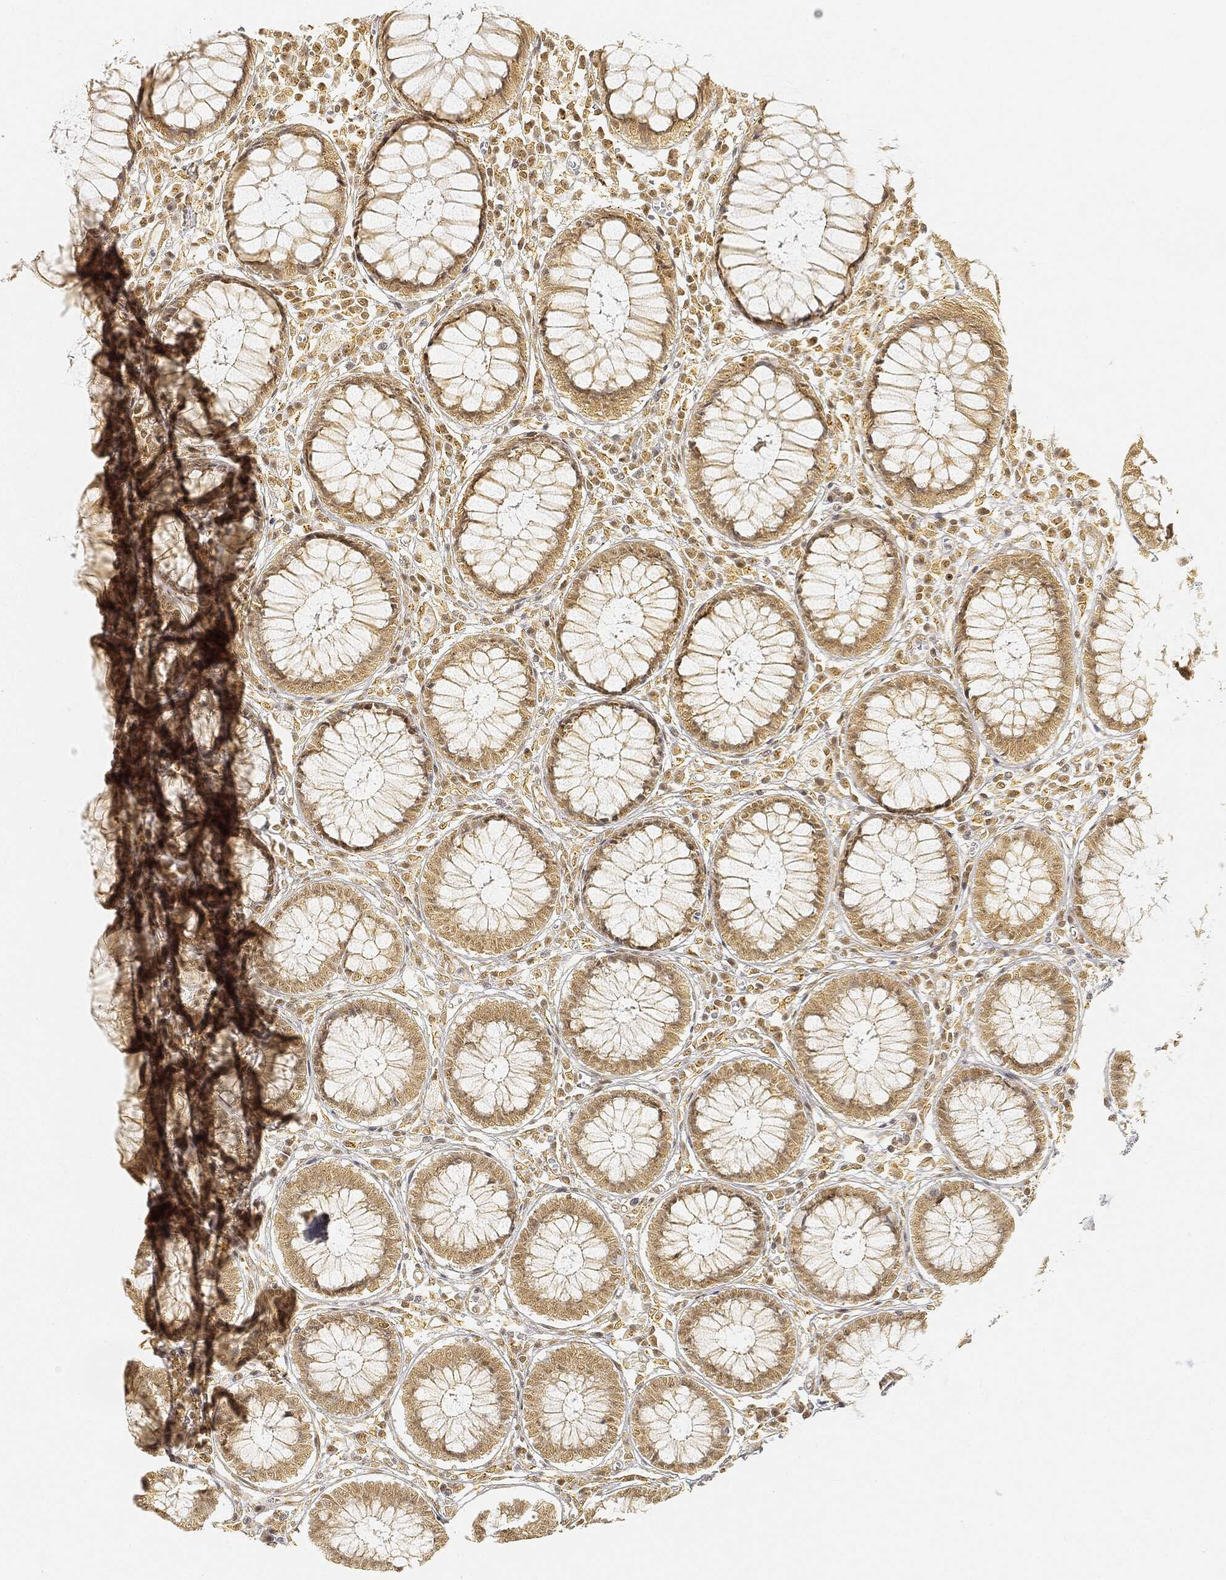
{"staining": {"intensity": "moderate", "quantity": "25%-75%", "location": "cytoplasmic/membranous"}, "tissue": "colon", "cell_type": "Endothelial cells", "image_type": "normal", "snomed": [{"axis": "morphology", "description": "Normal tissue, NOS"}, {"axis": "topography", "description": "Colon"}], "caption": "A high-resolution image shows immunohistochemistry (IHC) staining of unremarkable colon, which displays moderate cytoplasmic/membranous staining in approximately 25%-75% of endothelial cells.", "gene": "RSRC2", "patient": {"sex": "male", "age": 65}}